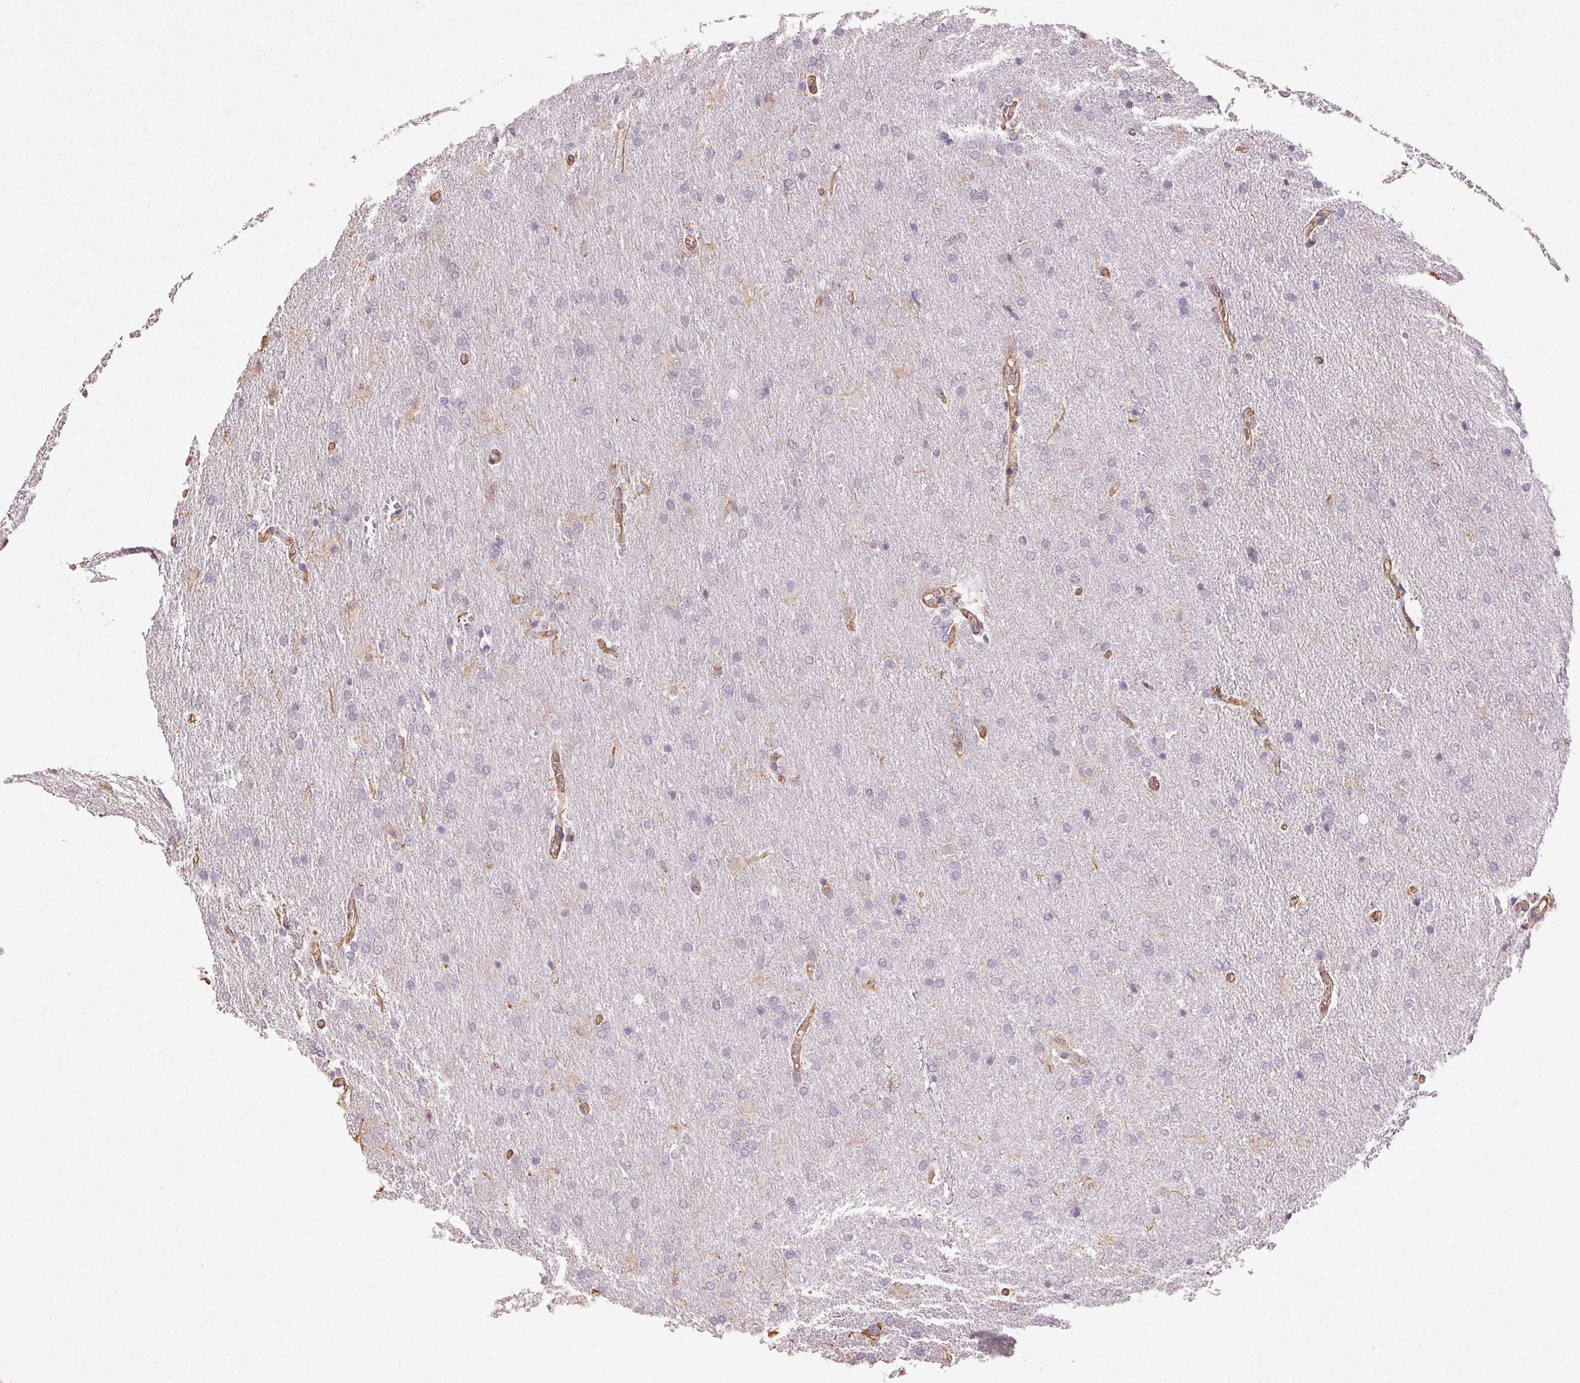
{"staining": {"intensity": "negative", "quantity": "none", "location": "none"}, "tissue": "glioma", "cell_type": "Tumor cells", "image_type": "cancer", "snomed": [{"axis": "morphology", "description": "Glioma, malignant, High grade"}, {"axis": "topography", "description": "Brain"}], "caption": "Image shows no significant protein positivity in tumor cells of glioma. (Immunohistochemistry, brightfield microscopy, high magnification).", "gene": "COL7A1", "patient": {"sex": "male", "age": 68}}